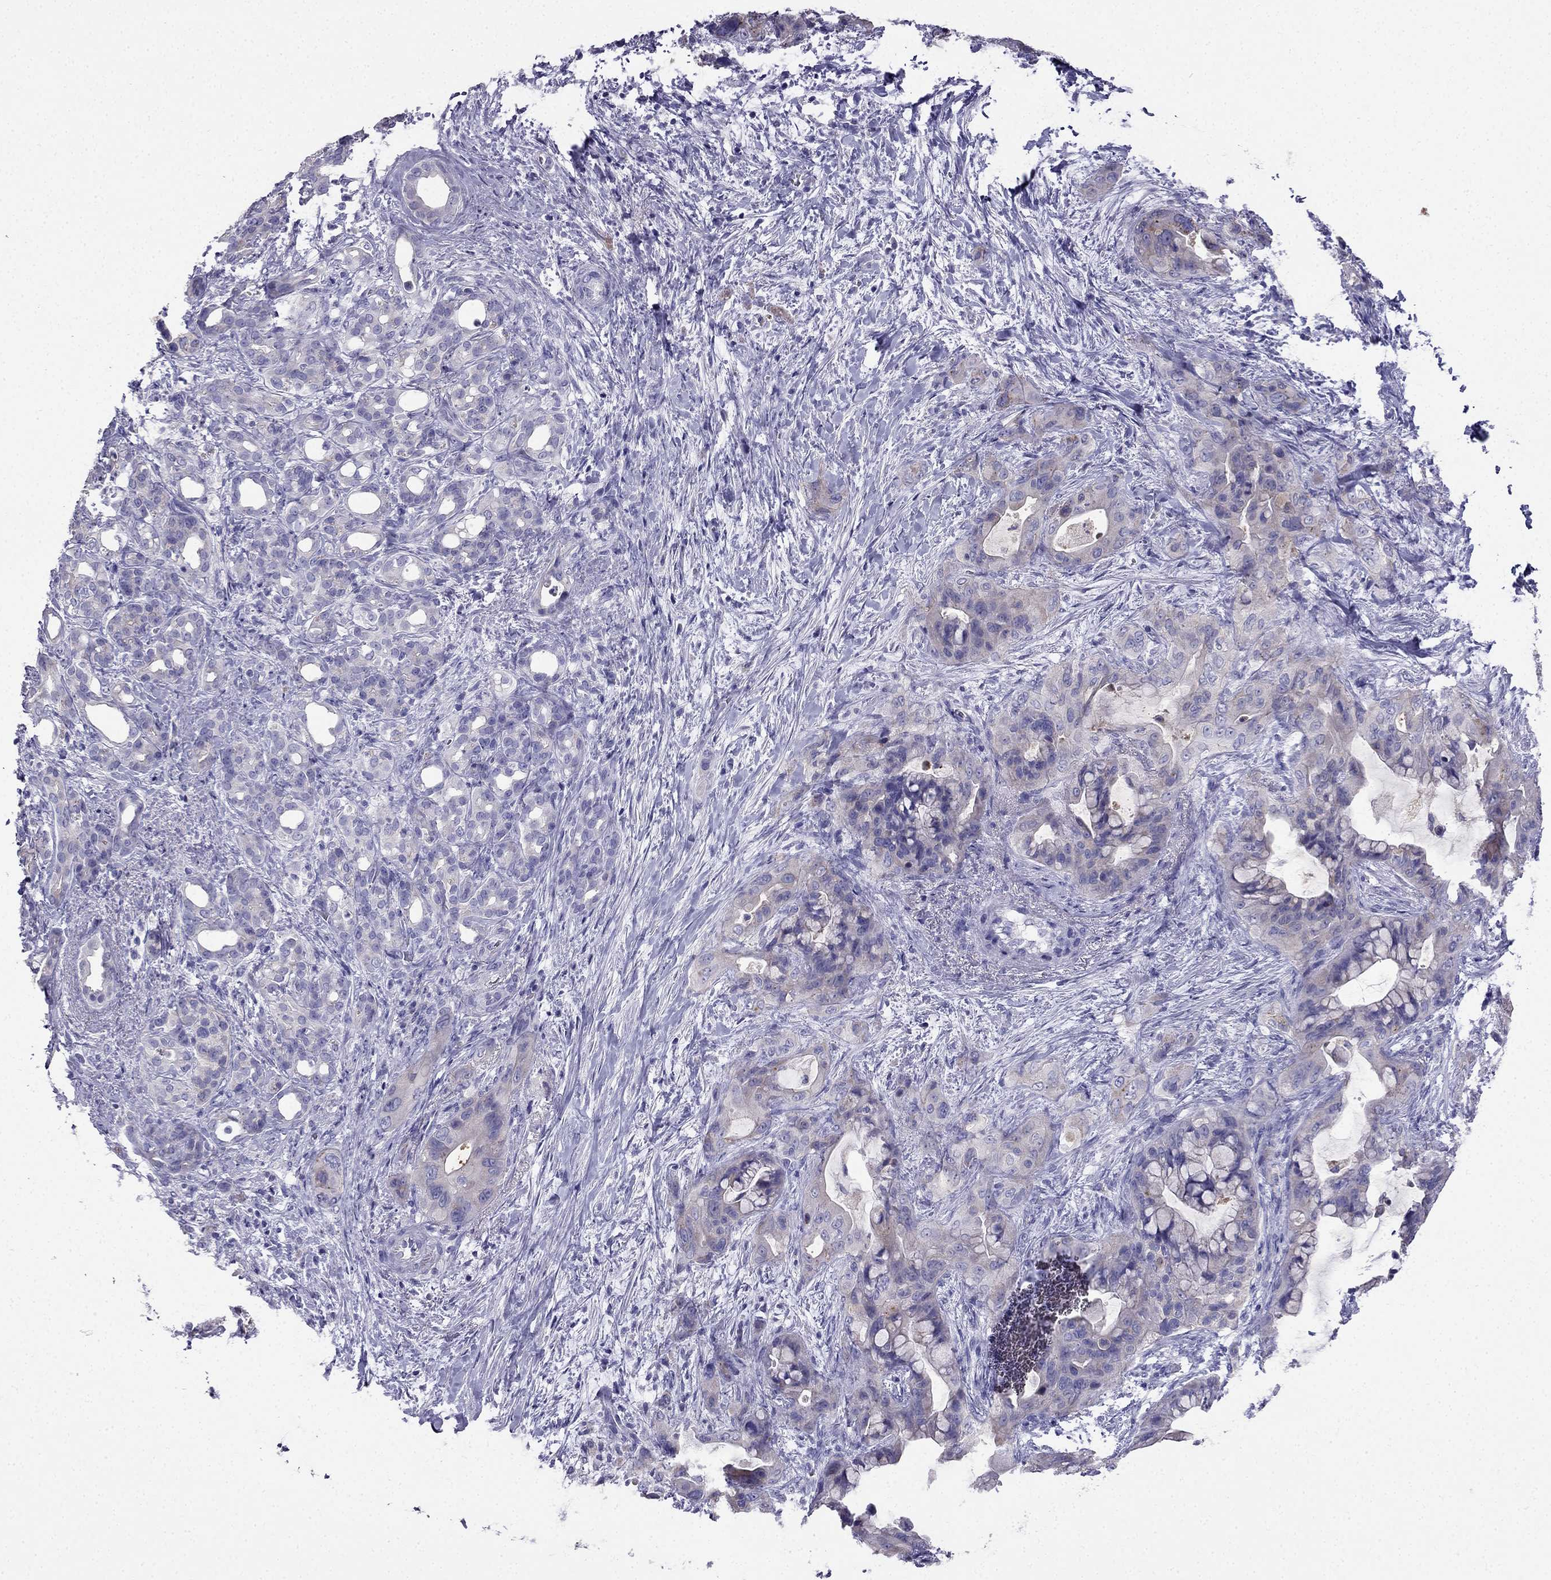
{"staining": {"intensity": "negative", "quantity": "none", "location": "none"}, "tissue": "pancreatic cancer", "cell_type": "Tumor cells", "image_type": "cancer", "snomed": [{"axis": "morphology", "description": "Adenocarcinoma, NOS"}, {"axis": "topography", "description": "Pancreas"}], "caption": "Tumor cells show no significant staining in pancreatic cancer.", "gene": "PTH", "patient": {"sex": "male", "age": 71}}